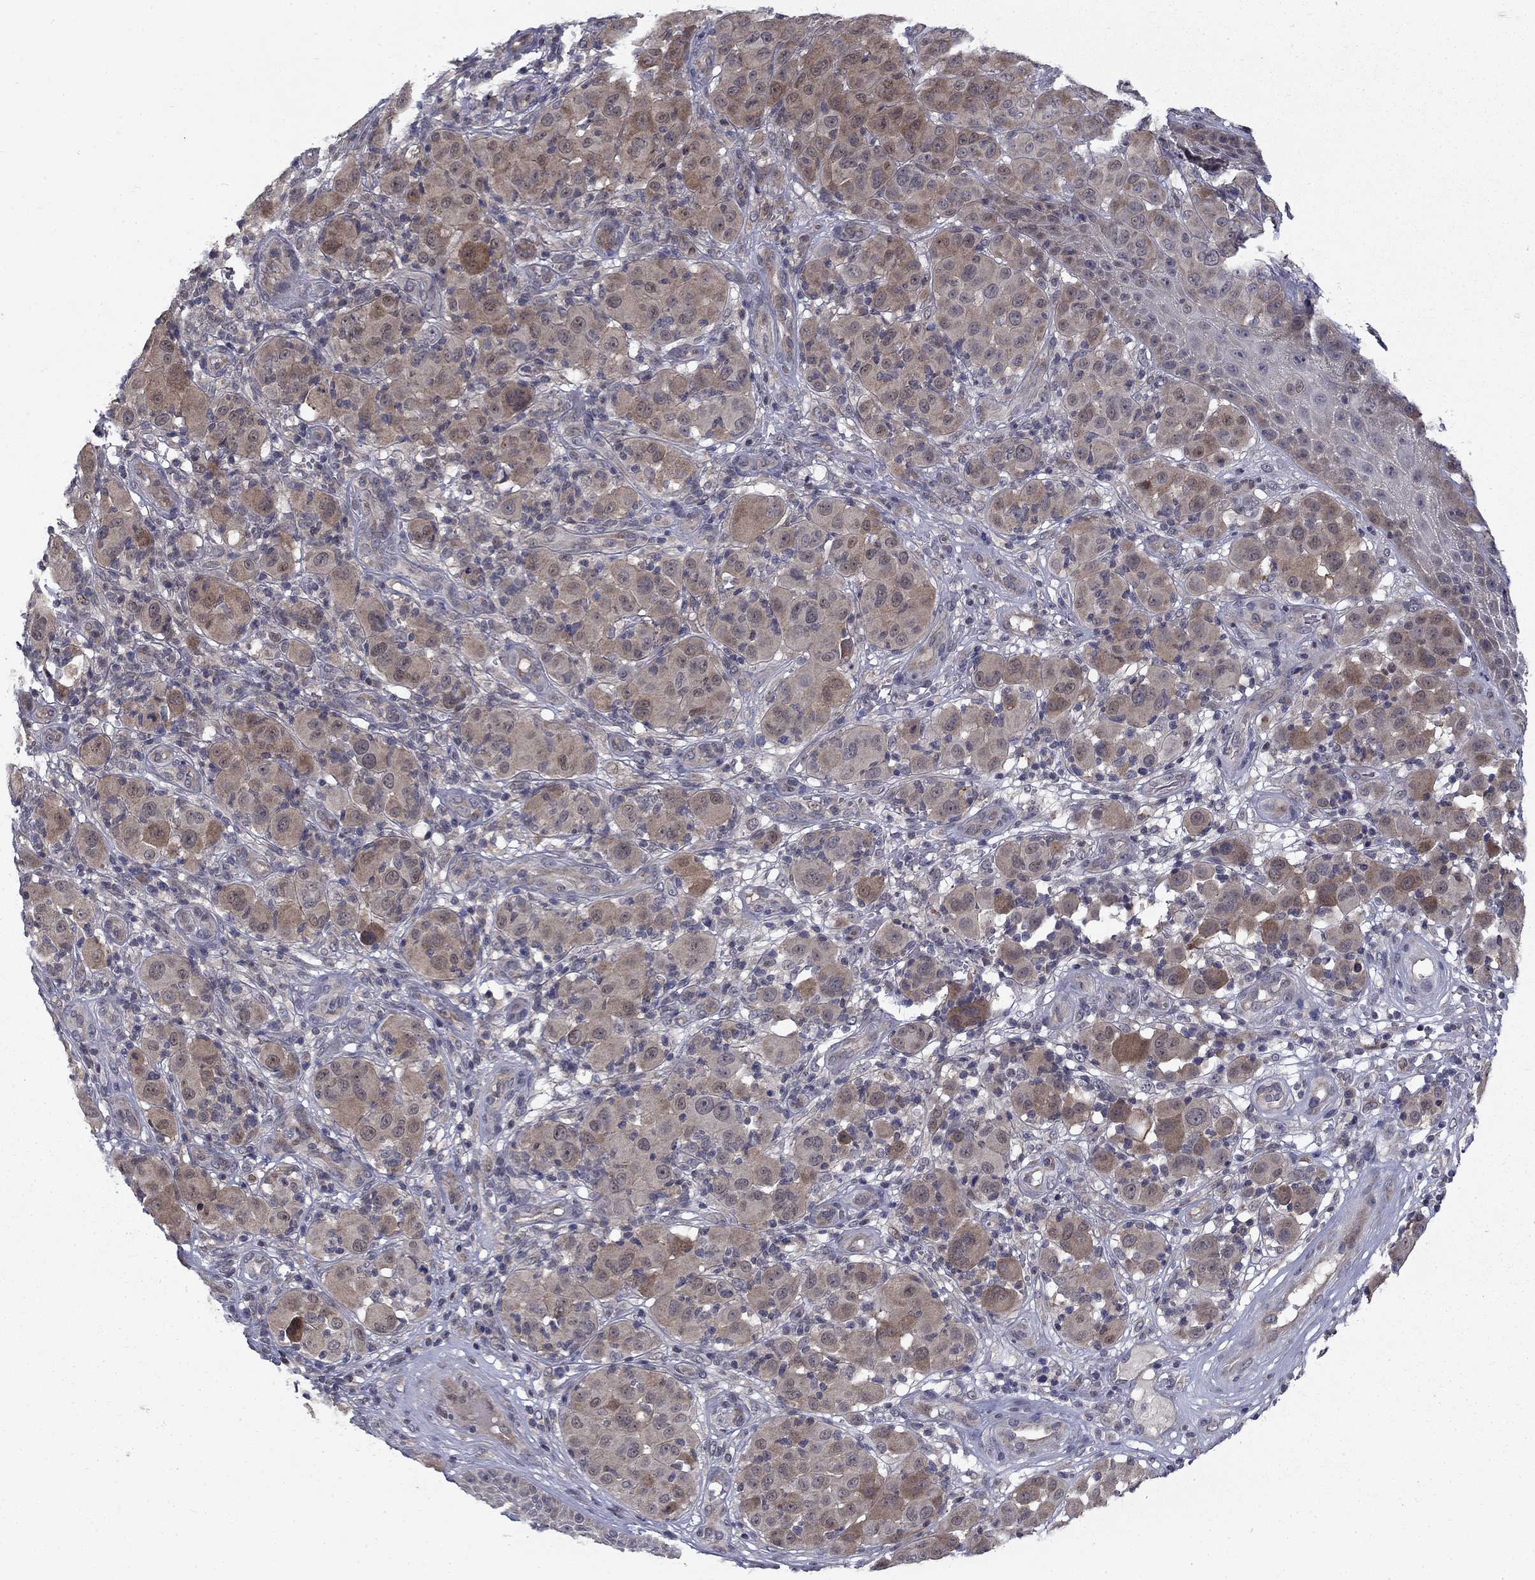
{"staining": {"intensity": "moderate", "quantity": ">75%", "location": "cytoplasmic/membranous"}, "tissue": "melanoma", "cell_type": "Tumor cells", "image_type": "cancer", "snomed": [{"axis": "morphology", "description": "Malignant melanoma, NOS"}, {"axis": "topography", "description": "Skin"}], "caption": "This micrograph reveals melanoma stained with immunohistochemistry to label a protein in brown. The cytoplasmic/membranous of tumor cells show moderate positivity for the protein. Nuclei are counter-stained blue.", "gene": "FAM3B", "patient": {"sex": "female", "age": 87}}